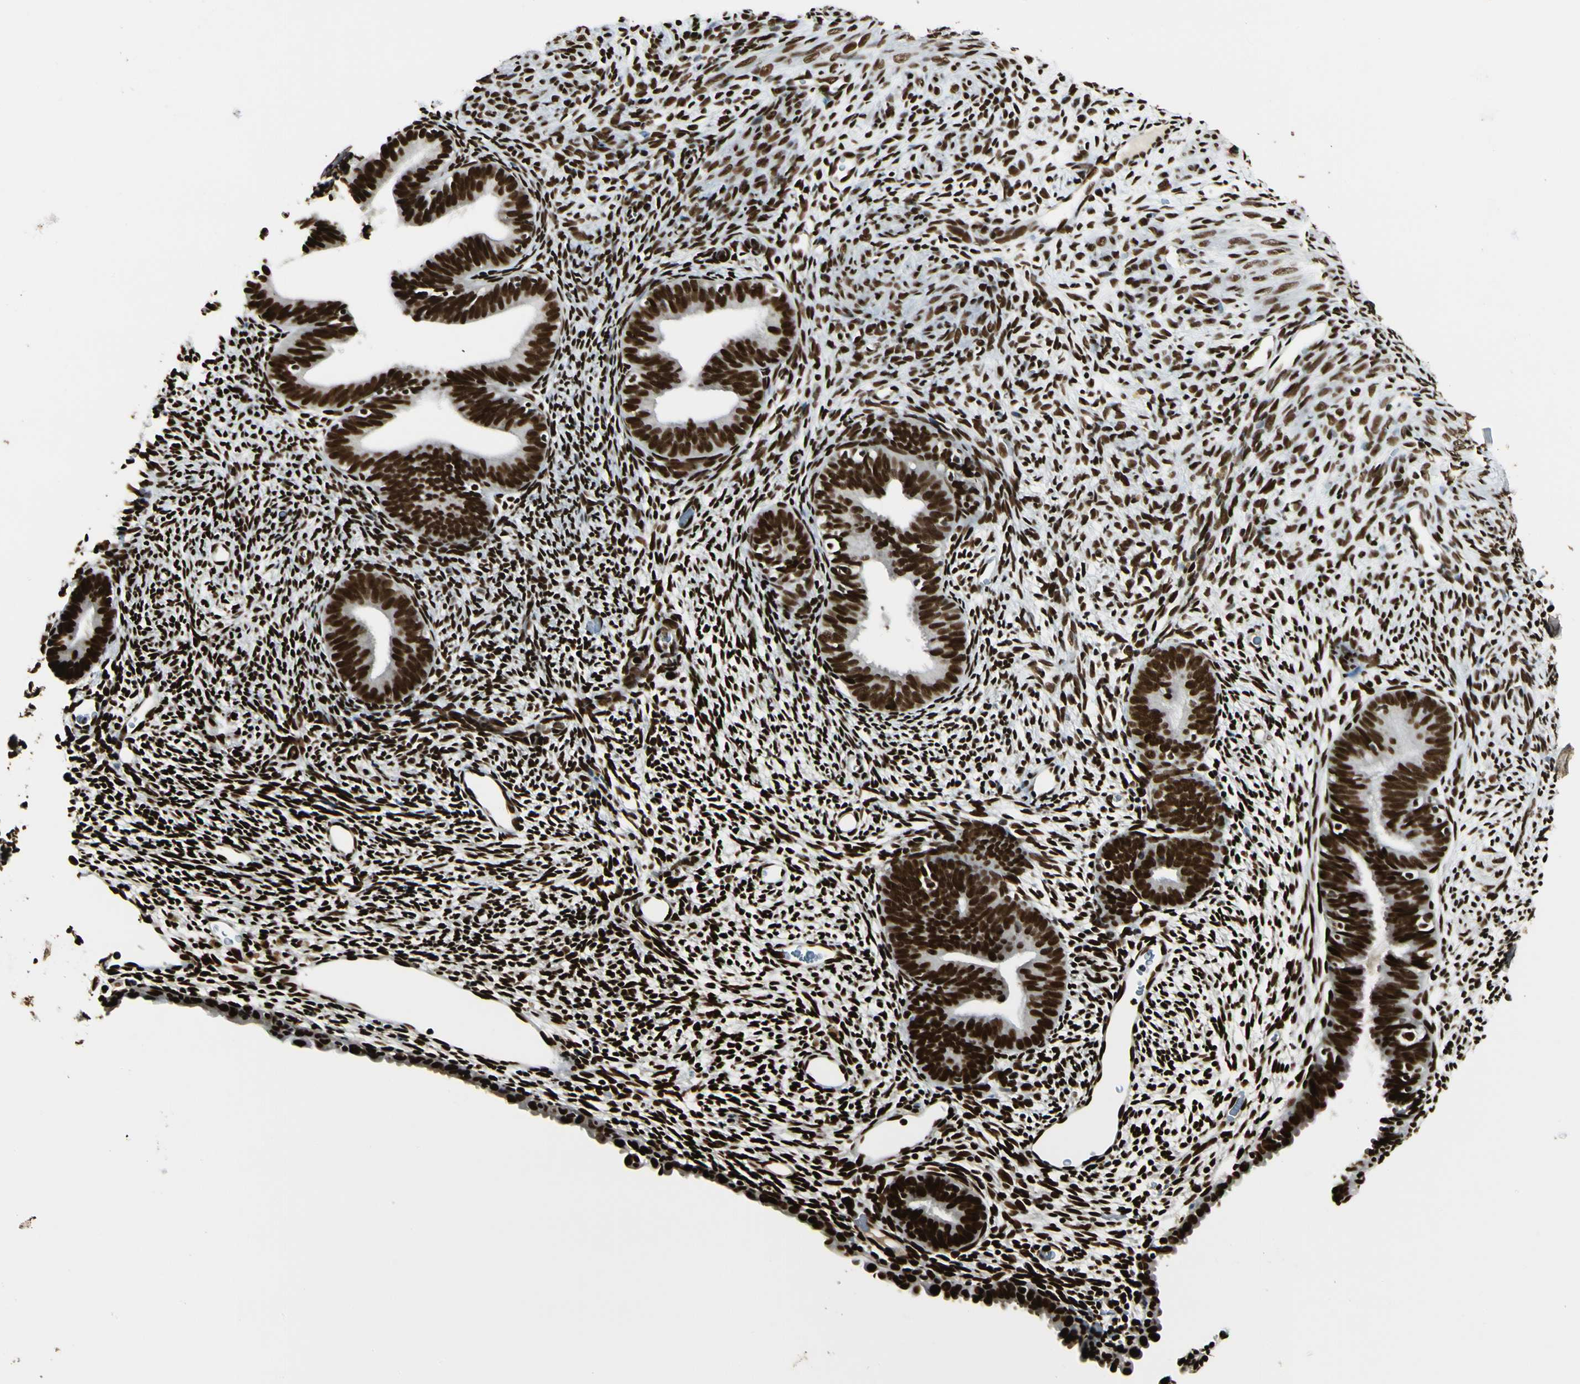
{"staining": {"intensity": "strong", "quantity": ">75%", "location": "nuclear"}, "tissue": "endometrium", "cell_type": "Cells in endometrial stroma", "image_type": "normal", "snomed": [{"axis": "morphology", "description": "Normal tissue, NOS"}, {"axis": "morphology", "description": "Atrophy, NOS"}, {"axis": "topography", "description": "Uterus"}, {"axis": "topography", "description": "Endometrium"}], "caption": "A histopathology image of endometrium stained for a protein reveals strong nuclear brown staining in cells in endometrial stroma.", "gene": "FUS", "patient": {"sex": "female", "age": 68}}